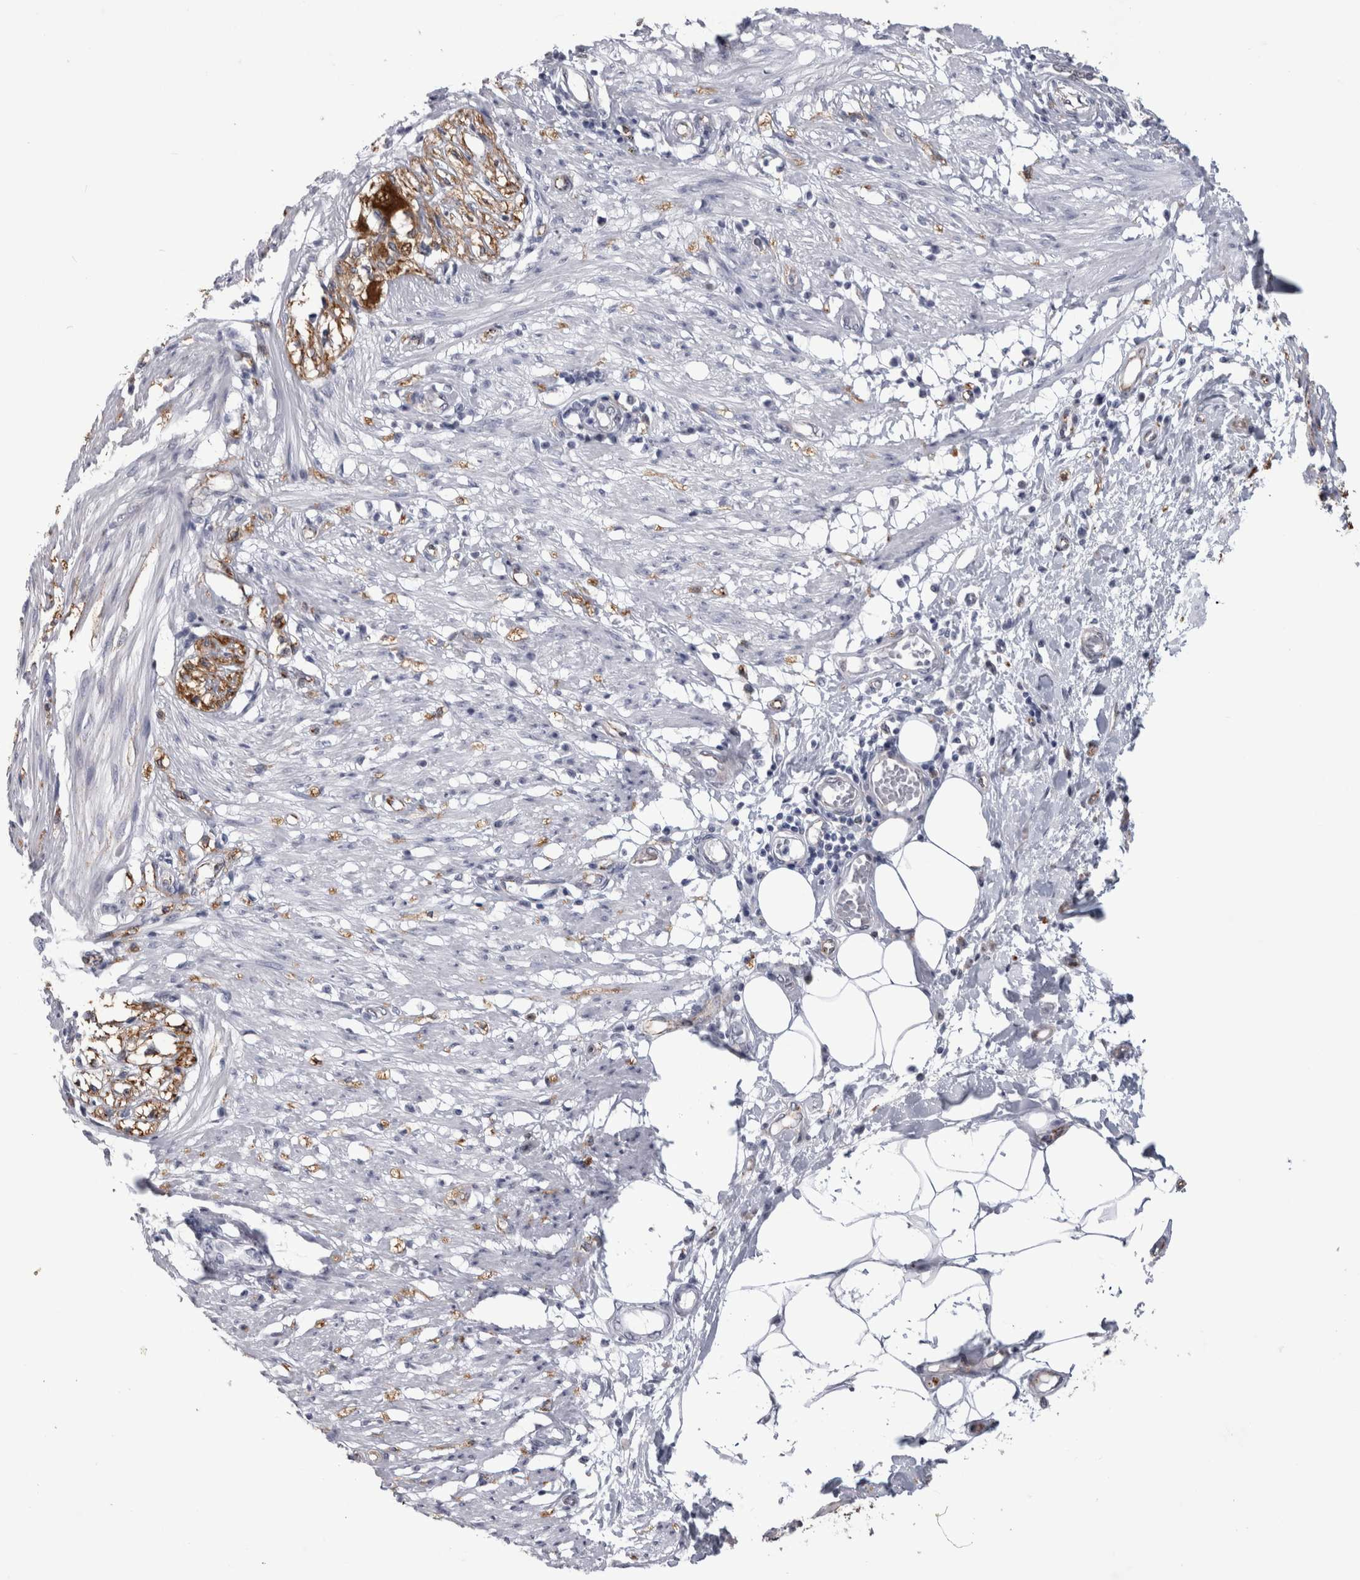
{"staining": {"intensity": "negative", "quantity": "none", "location": "none"}, "tissue": "smooth muscle", "cell_type": "Smooth muscle cells", "image_type": "normal", "snomed": [{"axis": "morphology", "description": "Normal tissue, NOS"}, {"axis": "morphology", "description": "Adenocarcinoma, NOS"}, {"axis": "topography", "description": "Smooth muscle"}, {"axis": "topography", "description": "Colon"}], "caption": "DAB (3,3'-diaminobenzidine) immunohistochemical staining of unremarkable smooth muscle demonstrates no significant staining in smooth muscle cells. (Brightfield microscopy of DAB immunohistochemistry (IHC) at high magnification).", "gene": "ACOT7", "patient": {"sex": "male", "age": 14}}